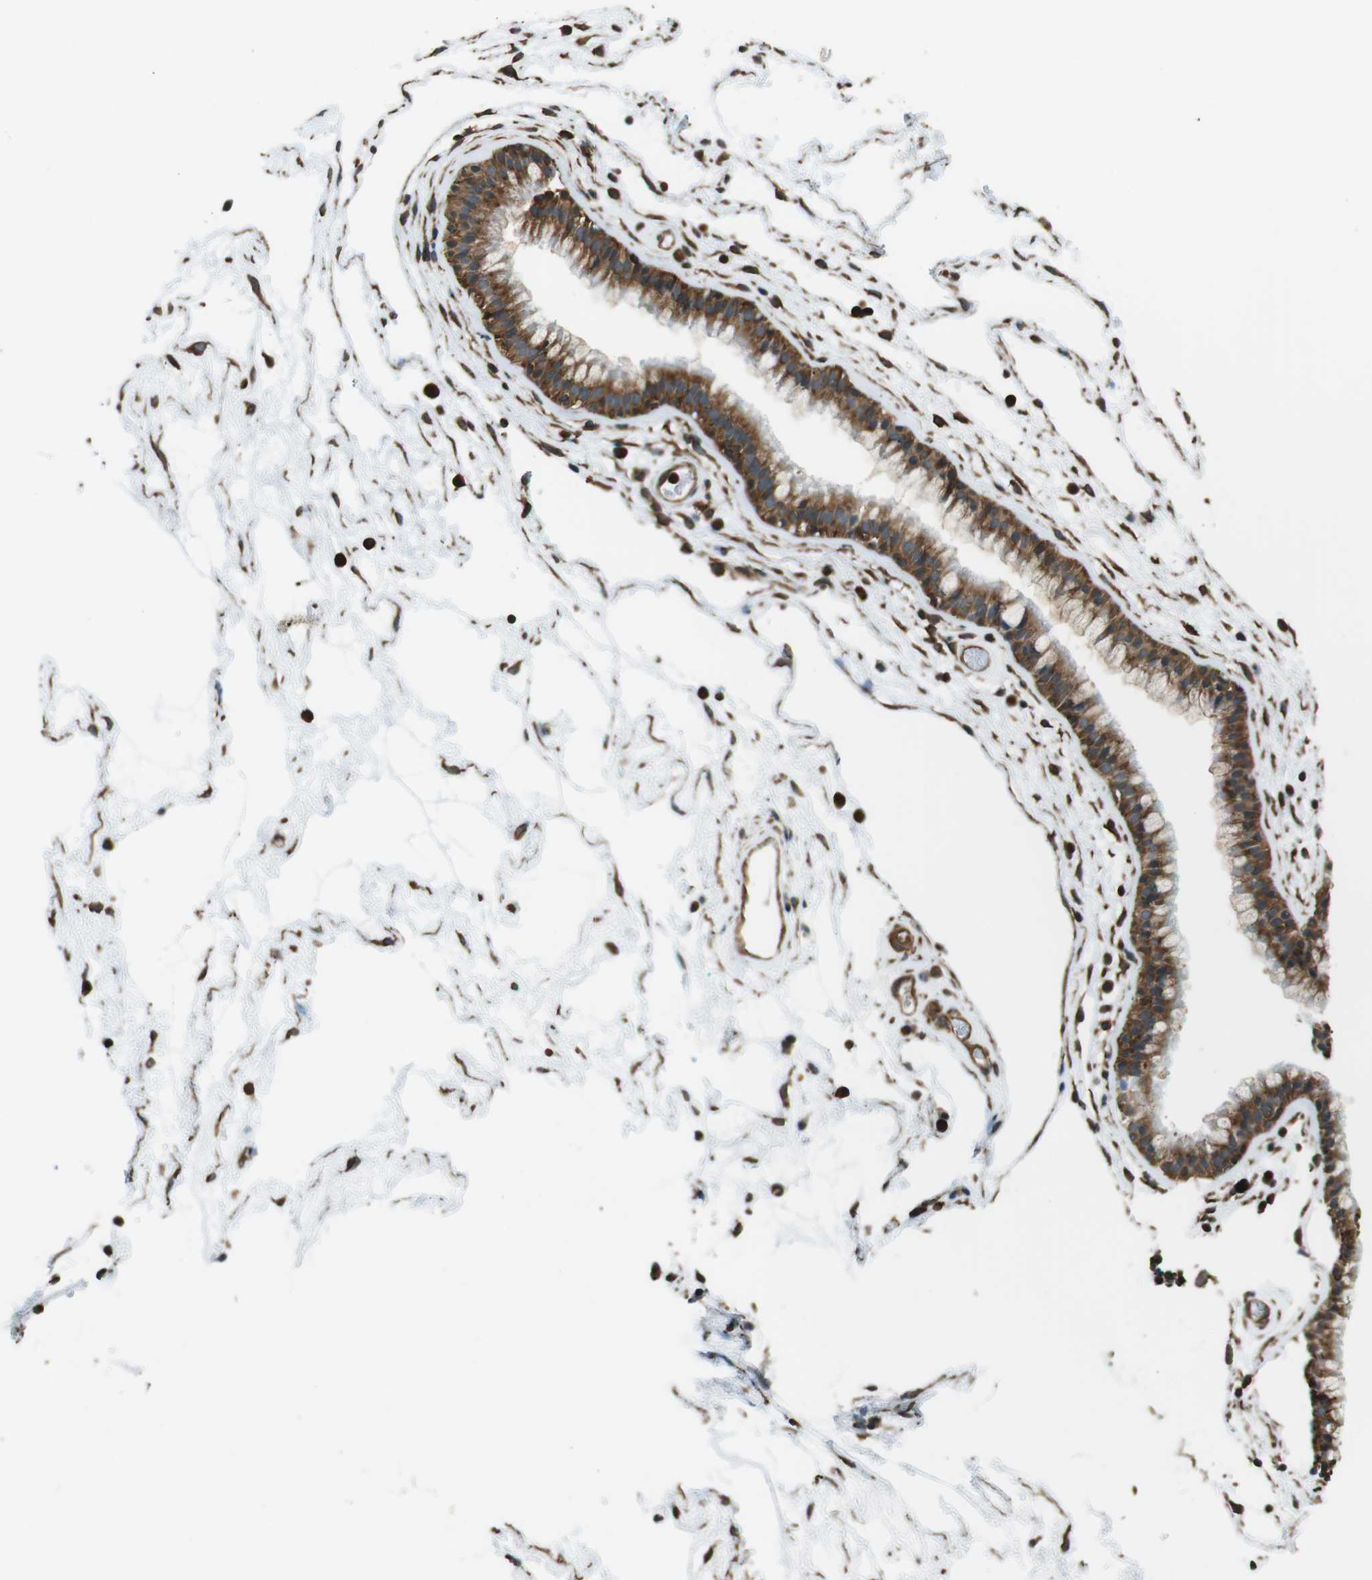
{"staining": {"intensity": "strong", "quantity": ">75%", "location": "cytoplasmic/membranous"}, "tissue": "nasopharynx", "cell_type": "Respiratory epithelial cells", "image_type": "normal", "snomed": [{"axis": "morphology", "description": "Normal tissue, NOS"}, {"axis": "morphology", "description": "Inflammation, NOS"}, {"axis": "topography", "description": "Nasopharynx"}], "caption": "Strong cytoplasmic/membranous staining is identified in about >75% of respiratory epithelial cells in unremarkable nasopharynx. Immunohistochemistry stains the protein of interest in brown and the nuclei are stained blue.", "gene": "PA2G4", "patient": {"sex": "male", "age": 48}}